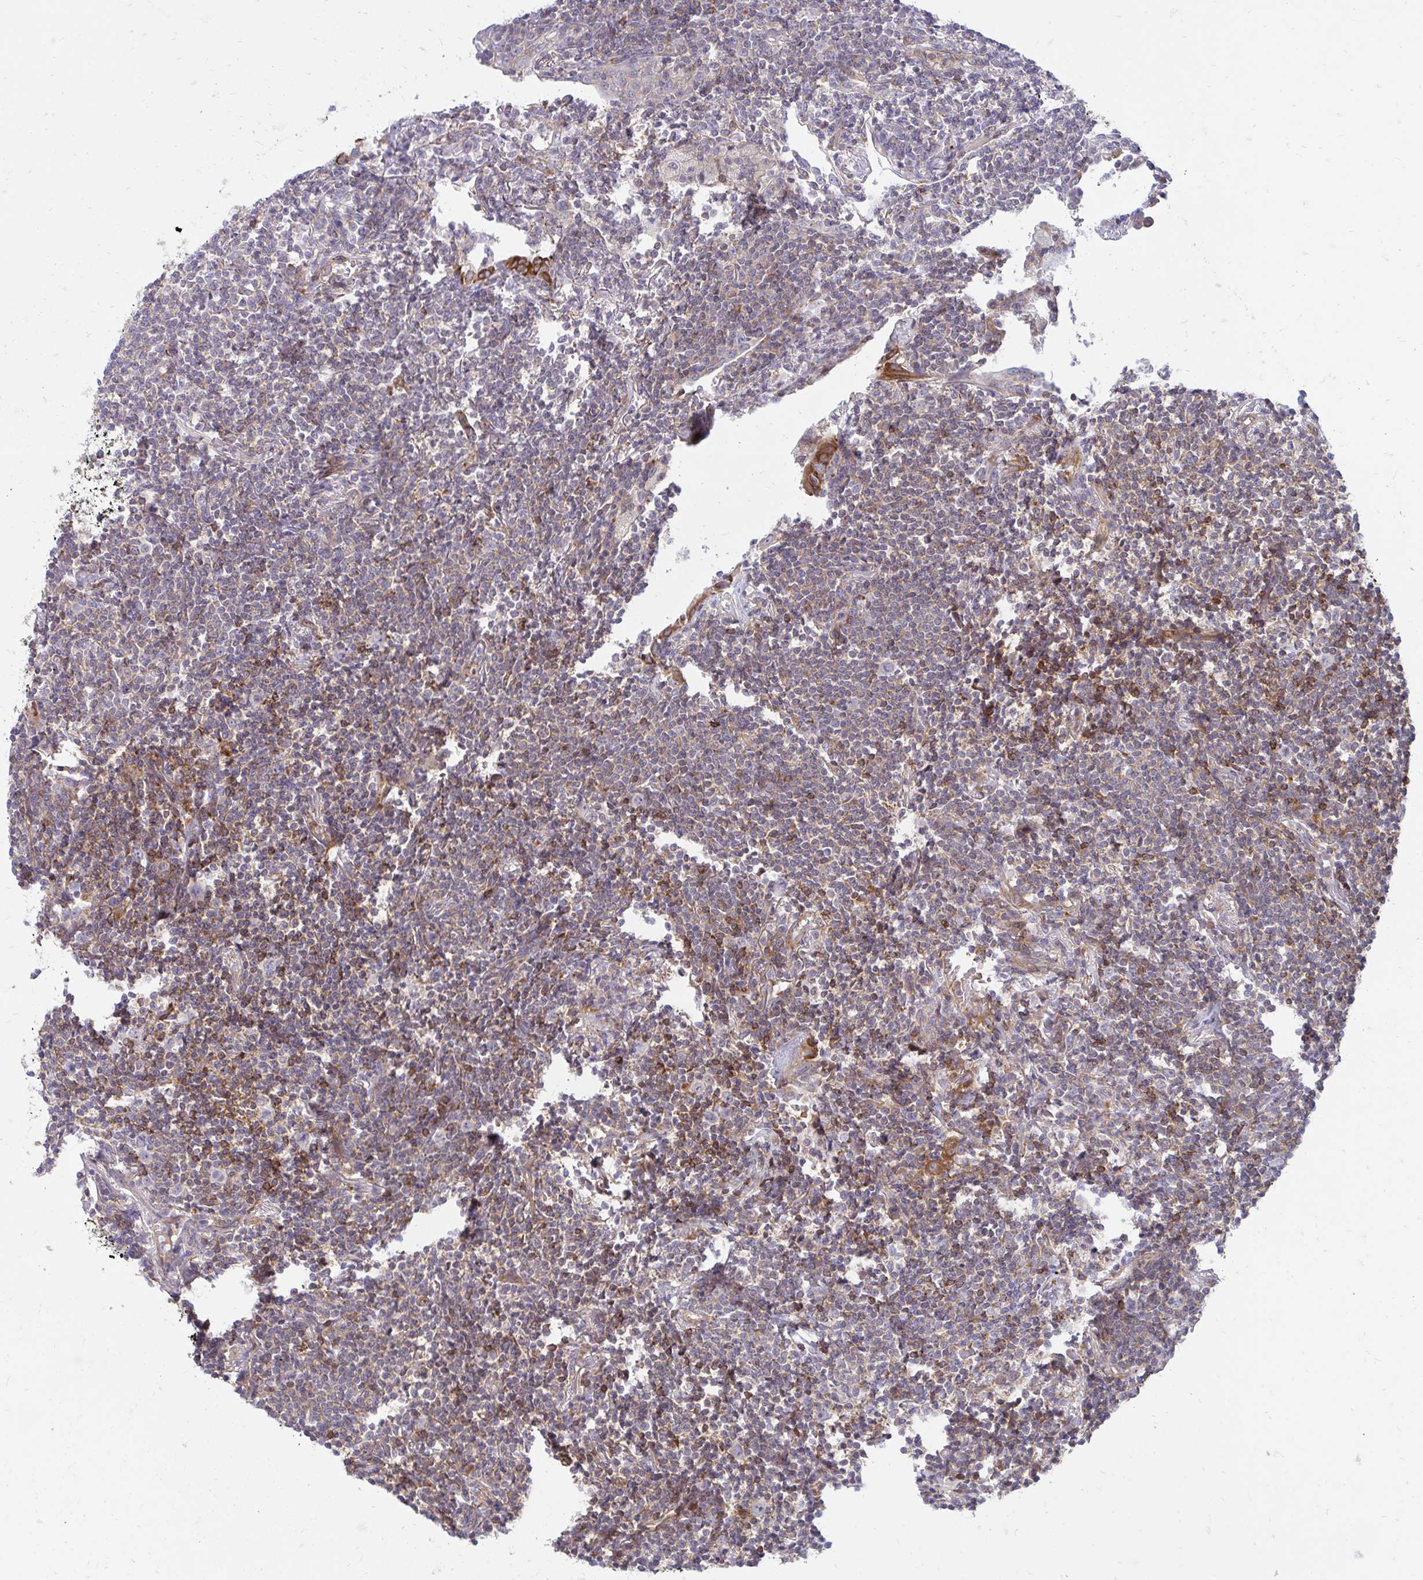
{"staining": {"intensity": "weak", "quantity": "25%-75%", "location": "cytoplasmic/membranous"}, "tissue": "lymphoma", "cell_type": "Tumor cells", "image_type": "cancer", "snomed": [{"axis": "morphology", "description": "Malignant lymphoma, non-Hodgkin's type, Low grade"}, {"axis": "topography", "description": "Lung"}], "caption": "Immunohistochemical staining of lymphoma reveals low levels of weak cytoplasmic/membranous protein staining in about 25%-75% of tumor cells.", "gene": "ASAP1", "patient": {"sex": "female", "age": 71}}